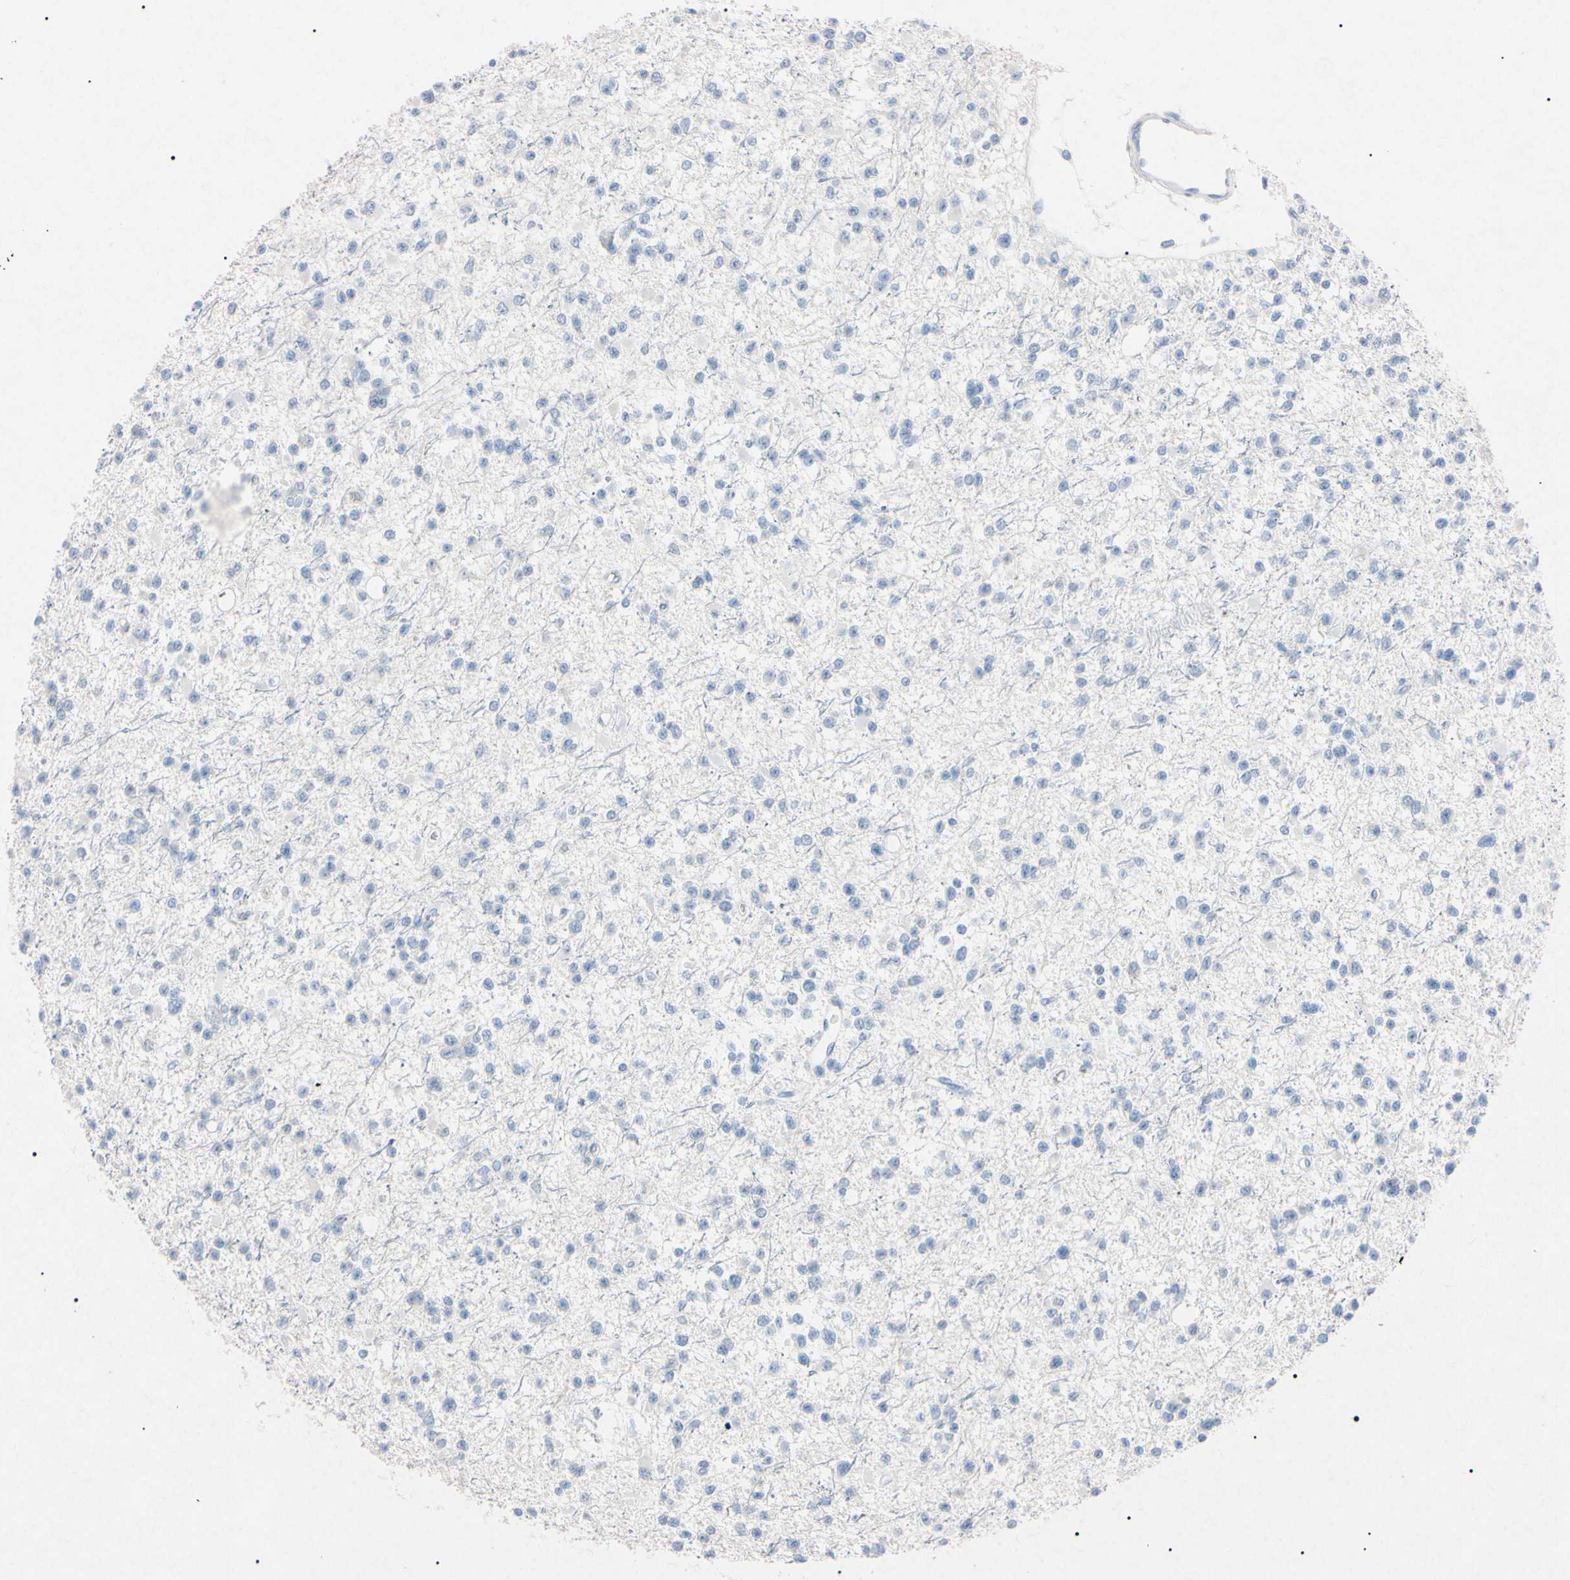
{"staining": {"intensity": "negative", "quantity": "none", "location": "none"}, "tissue": "glioma", "cell_type": "Tumor cells", "image_type": "cancer", "snomed": [{"axis": "morphology", "description": "Glioma, malignant, Low grade"}, {"axis": "topography", "description": "Brain"}], "caption": "A photomicrograph of human low-grade glioma (malignant) is negative for staining in tumor cells. (DAB (3,3'-diaminobenzidine) IHC with hematoxylin counter stain).", "gene": "ELN", "patient": {"sex": "female", "age": 22}}